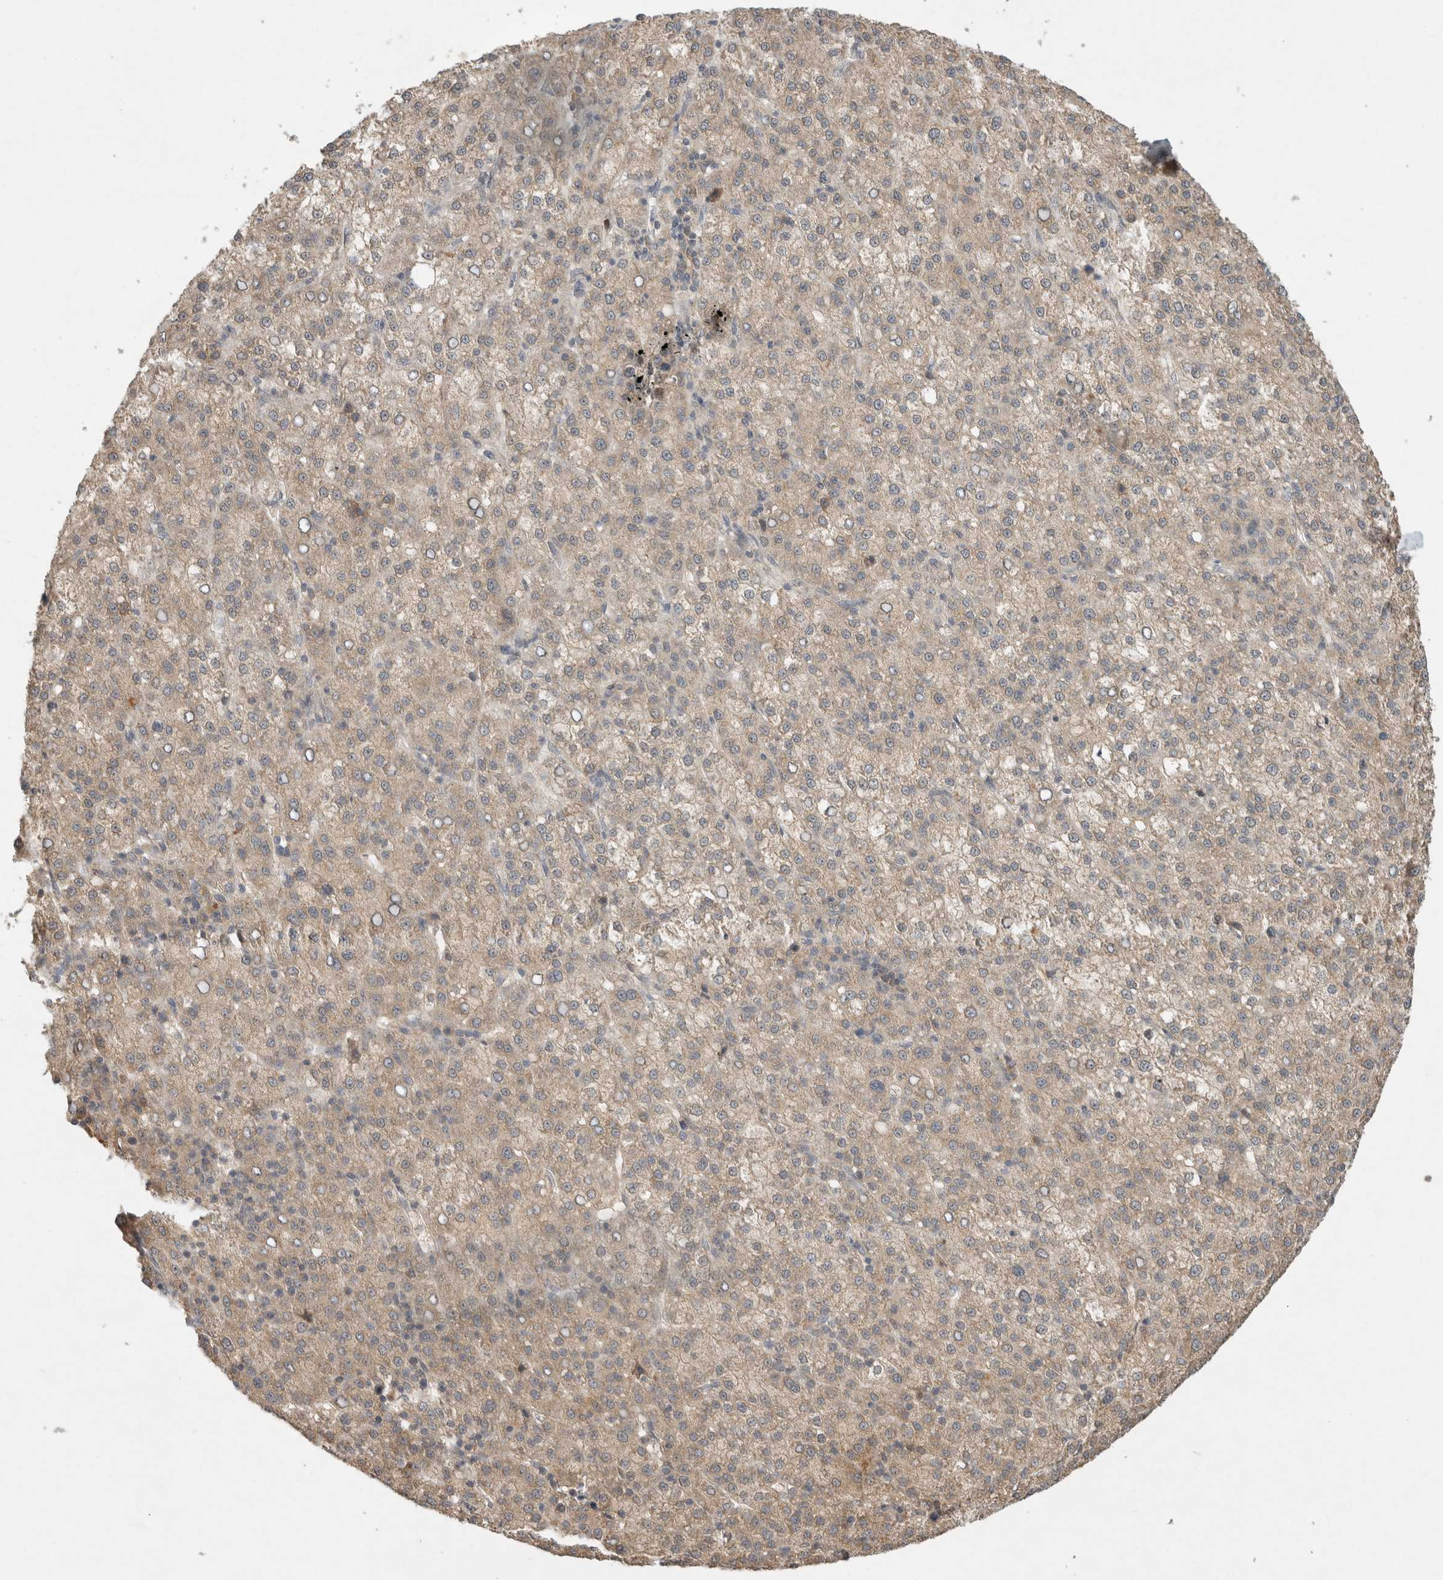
{"staining": {"intensity": "weak", "quantity": ">75%", "location": "cytoplasmic/membranous"}, "tissue": "liver cancer", "cell_type": "Tumor cells", "image_type": "cancer", "snomed": [{"axis": "morphology", "description": "Carcinoma, Hepatocellular, NOS"}, {"axis": "topography", "description": "Liver"}], "caption": "A high-resolution histopathology image shows IHC staining of liver hepatocellular carcinoma, which displays weak cytoplasmic/membranous expression in approximately >75% of tumor cells.", "gene": "LOXL2", "patient": {"sex": "female", "age": 58}}